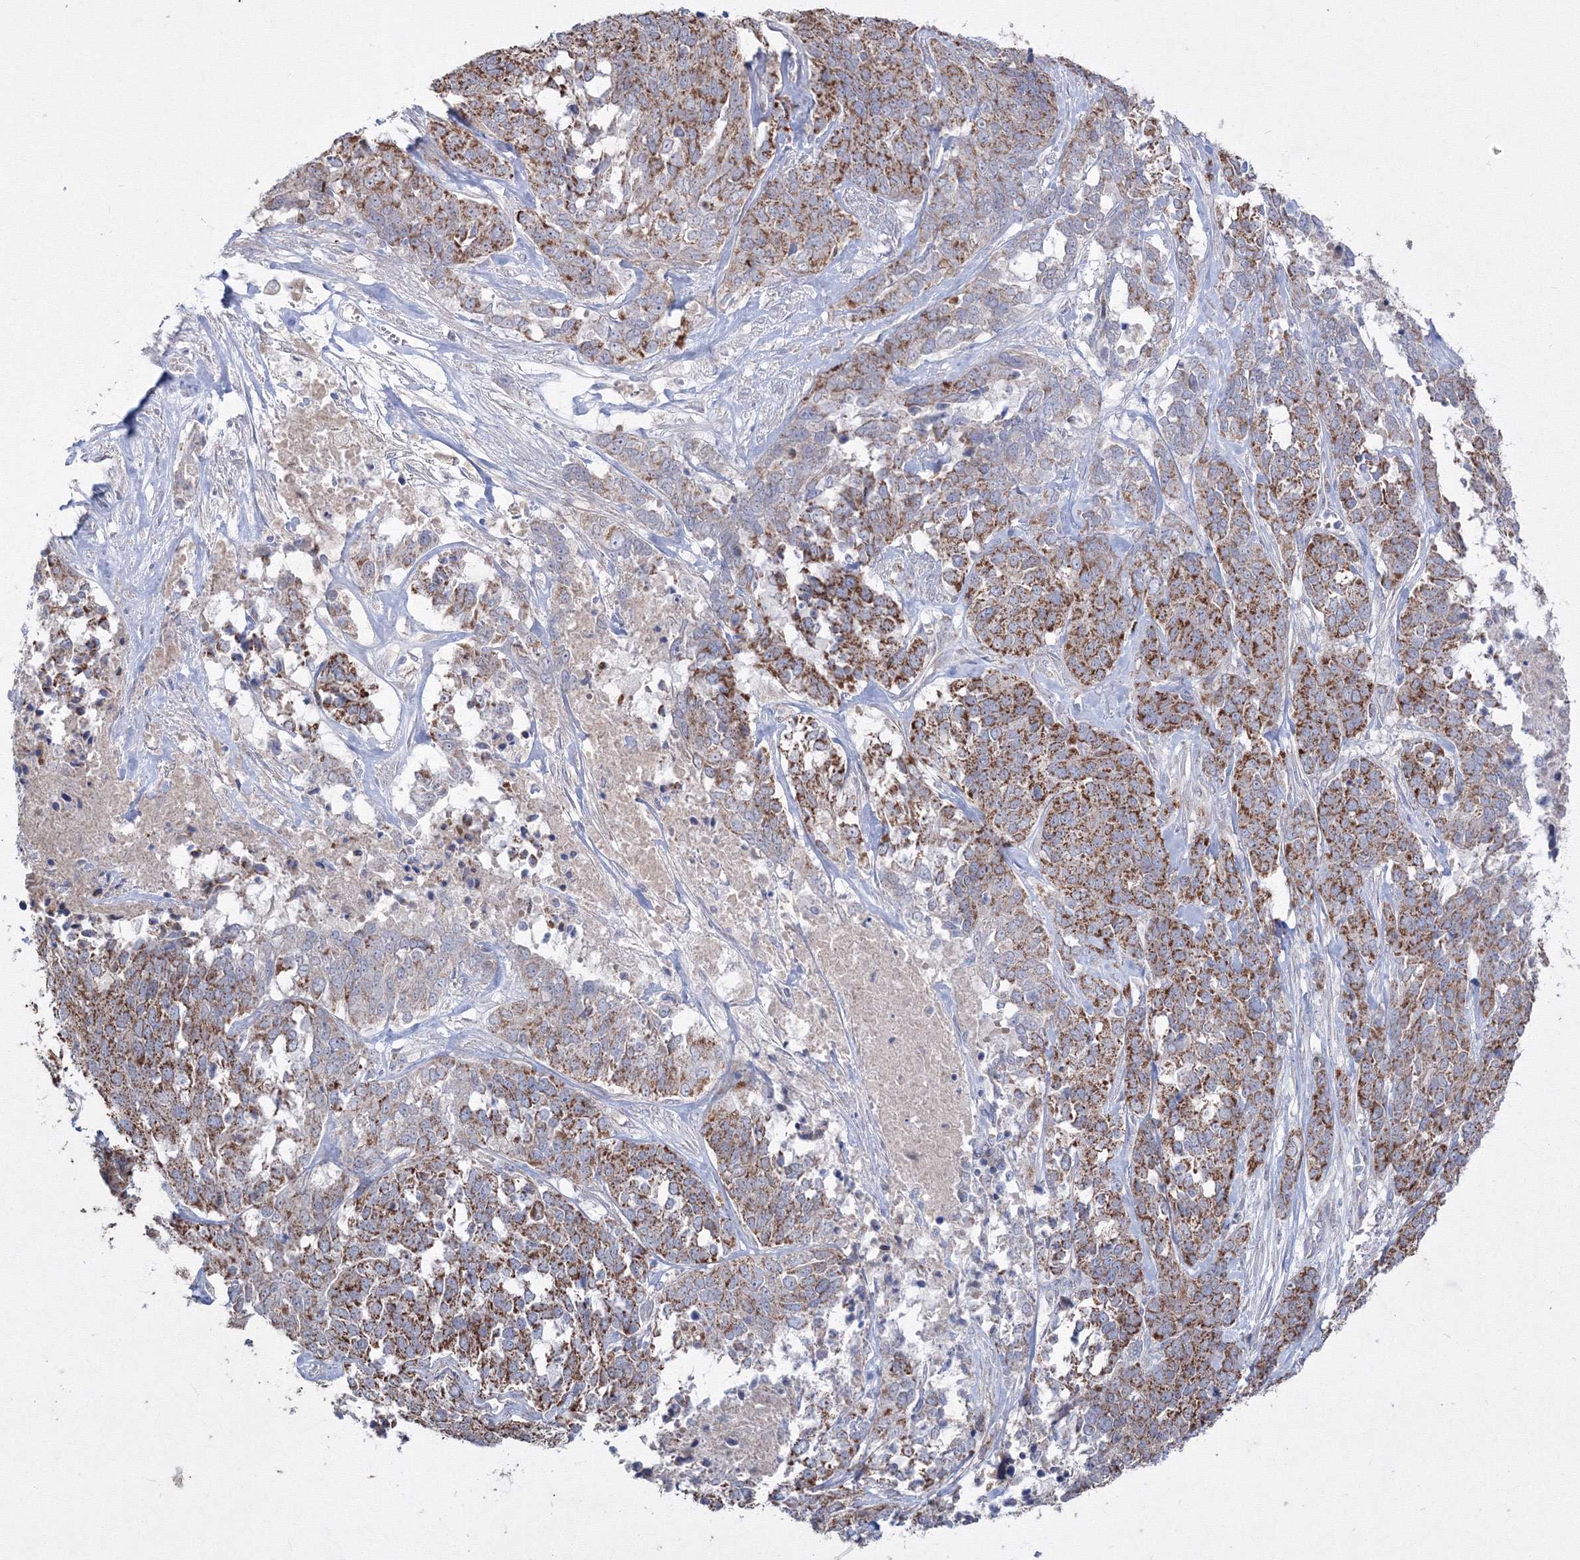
{"staining": {"intensity": "moderate", "quantity": ">75%", "location": "cytoplasmic/membranous"}, "tissue": "ovarian cancer", "cell_type": "Tumor cells", "image_type": "cancer", "snomed": [{"axis": "morphology", "description": "Cystadenocarcinoma, serous, NOS"}, {"axis": "topography", "description": "Ovary"}], "caption": "Protein expression analysis of human ovarian serous cystadenocarcinoma reveals moderate cytoplasmic/membranous positivity in approximately >75% of tumor cells. Using DAB (brown) and hematoxylin (blue) stains, captured at high magnification using brightfield microscopy.", "gene": "GRSF1", "patient": {"sex": "female", "age": 44}}